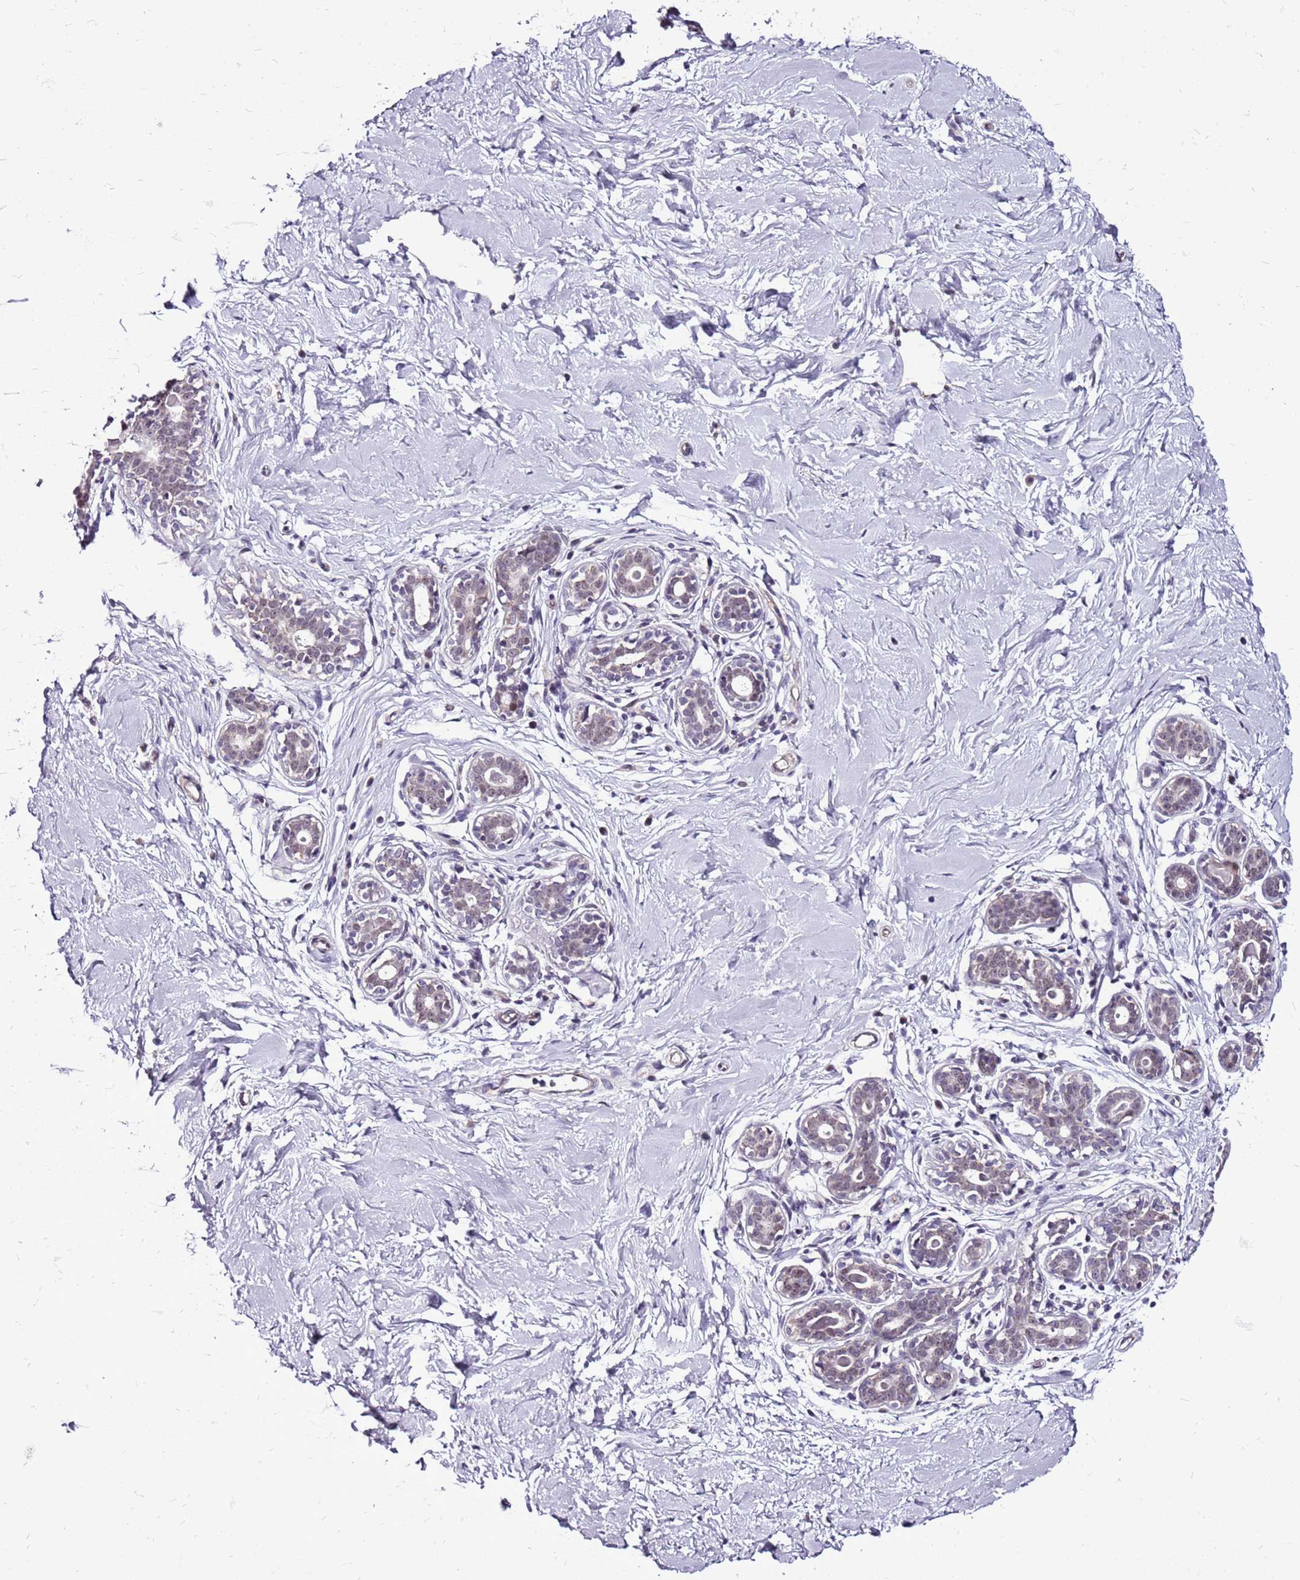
{"staining": {"intensity": "negative", "quantity": "none", "location": "none"}, "tissue": "breast", "cell_type": "Adipocytes", "image_type": "normal", "snomed": [{"axis": "morphology", "description": "Normal tissue, NOS"}, {"axis": "morphology", "description": "Adenoma, NOS"}, {"axis": "topography", "description": "Breast"}], "caption": "Adipocytes show no significant positivity in unremarkable breast. Nuclei are stained in blue.", "gene": "CCDC166", "patient": {"sex": "female", "age": 23}}